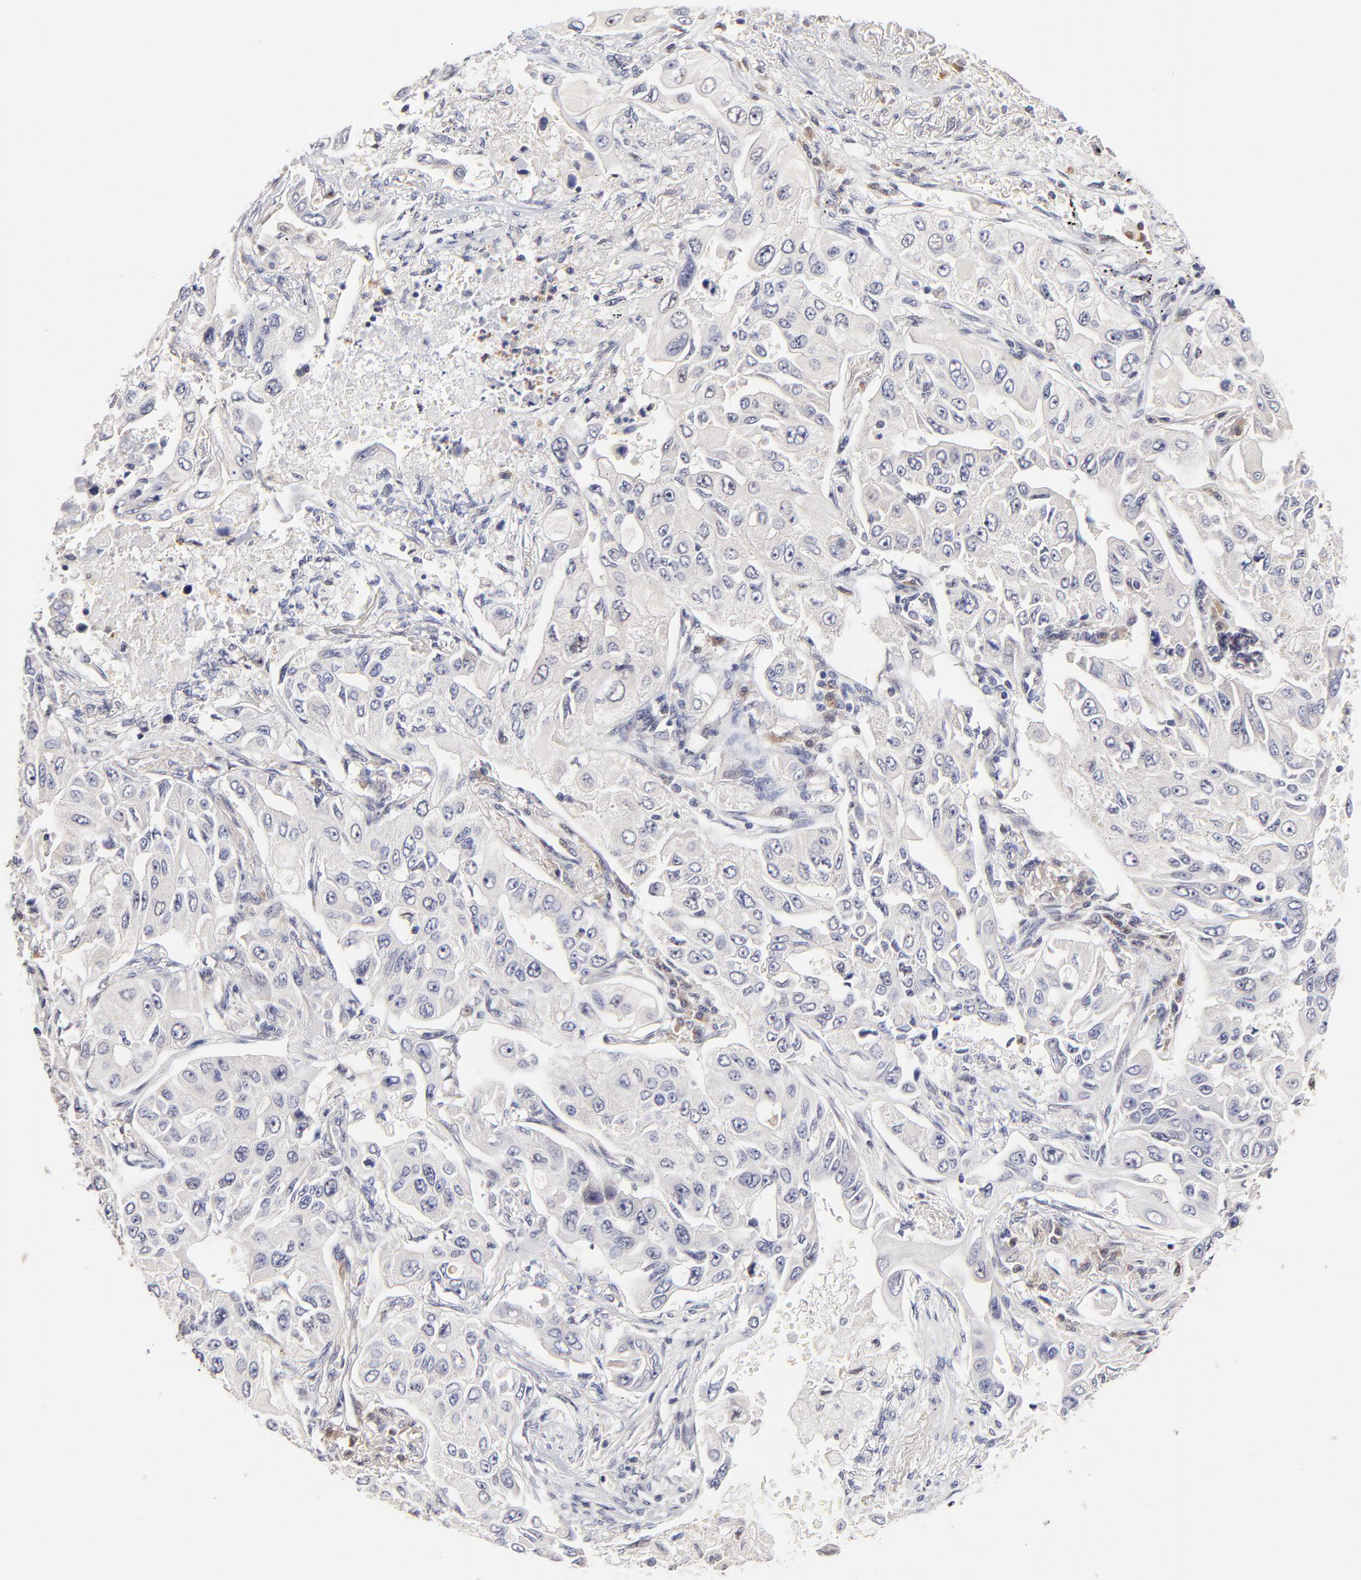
{"staining": {"intensity": "negative", "quantity": "none", "location": "none"}, "tissue": "lung cancer", "cell_type": "Tumor cells", "image_type": "cancer", "snomed": [{"axis": "morphology", "description": "Adenocarcinoma, NOS"}, {"axis": "topography", "description": "Lung"}], "caption": "This image is of lung cancer stained with immunohistochemistry (IHC) to label a protein in brown with the nuclei are counter-stained blue. There is no staining in tumor cells.", "gene": "ZNF10", "patient": {"sex": "male", "age": 84}}